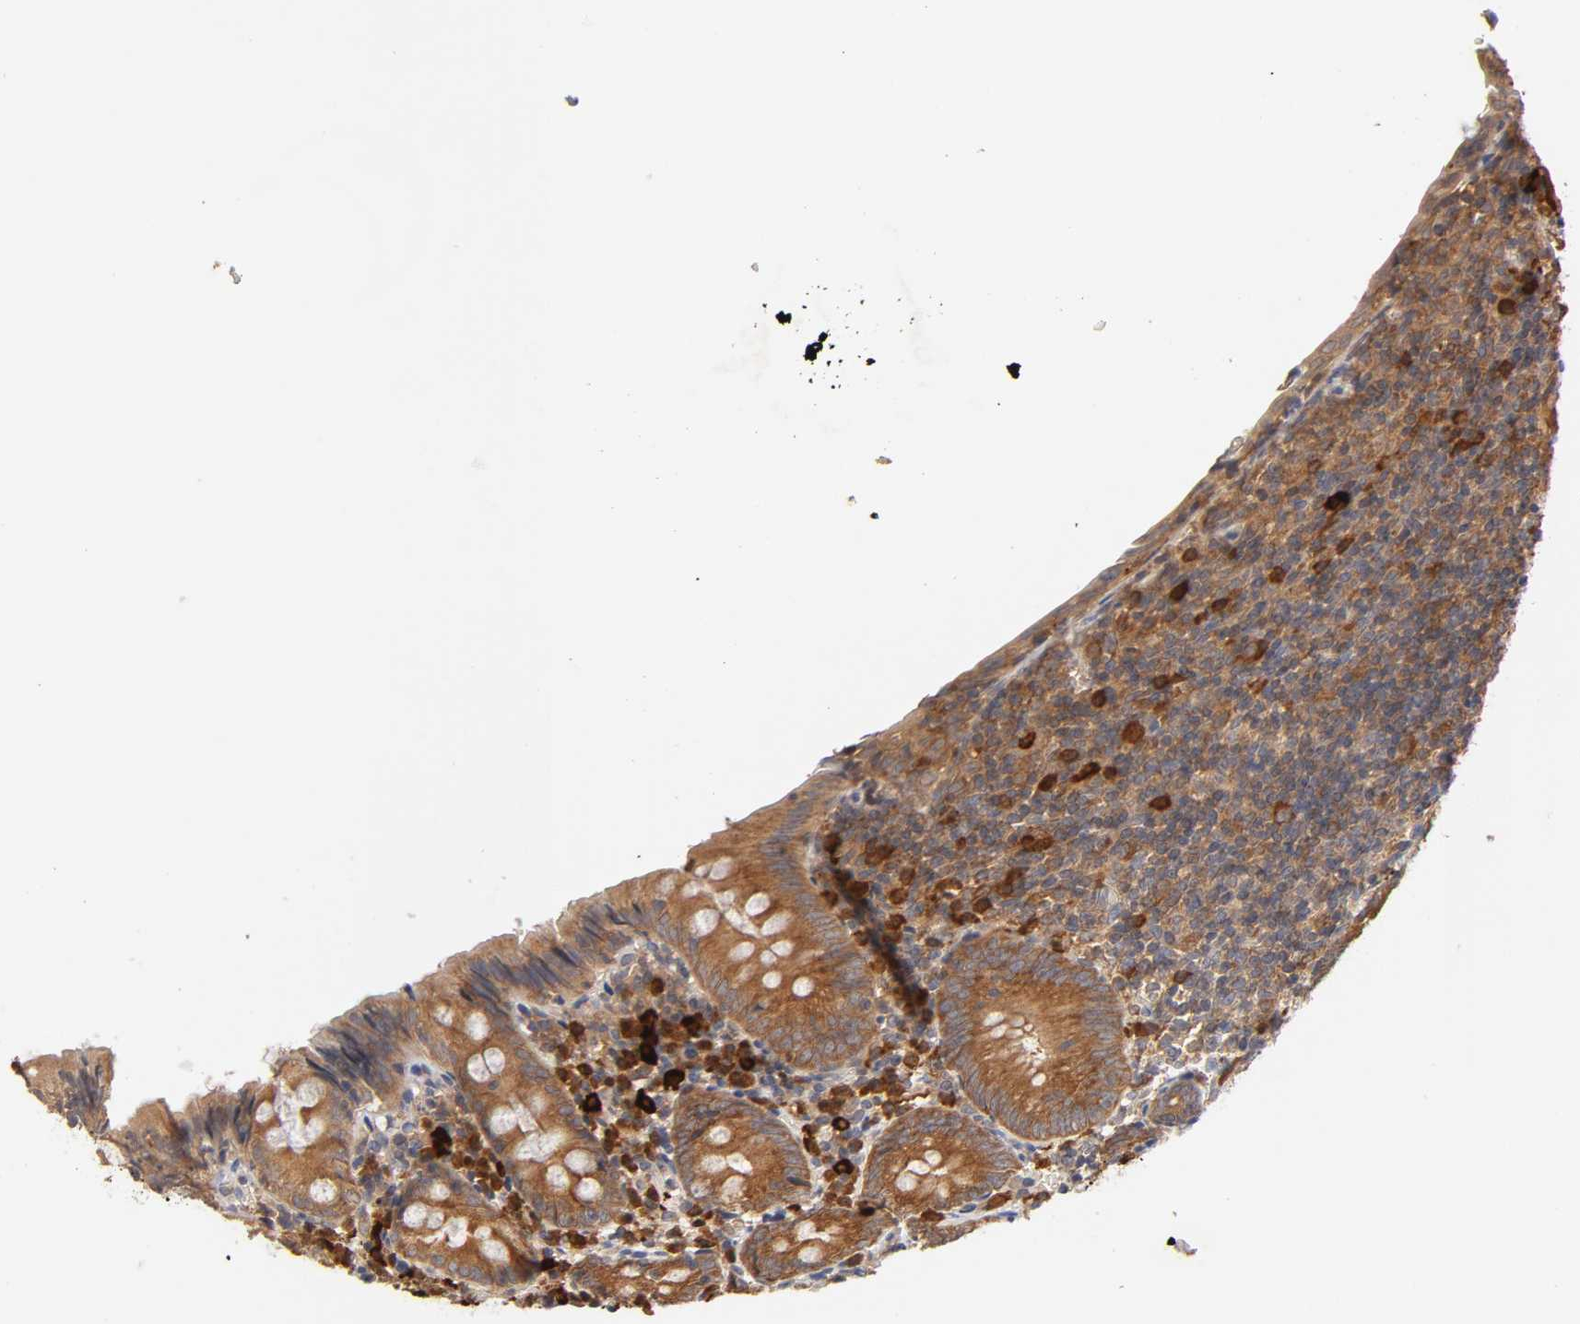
{"staining": {"intensity": "moderate", "quantity": ">75%", "location": "cytoplasmic/membranous"}, "tissue": "appendix", "cell_type": "Glandular cells", "image_type": "normal", "snomed": [{"axis": "morphology", "description": "Normal tissue, NOS"}, {"axis": "topography", "description": "Appendix"}], "caption": "Immunohistochemistry (IHC) image of benign appendix: human appendix stained using immunohistochemistry reveals medium levels of moderate protein expression localized specifically in the cytoplasmic/membranous of glandular cells, appearing as a cytoplasmic/membranous brown color.", "gene": "RPS29", "patient": {"sex": "female", "age": 10}}